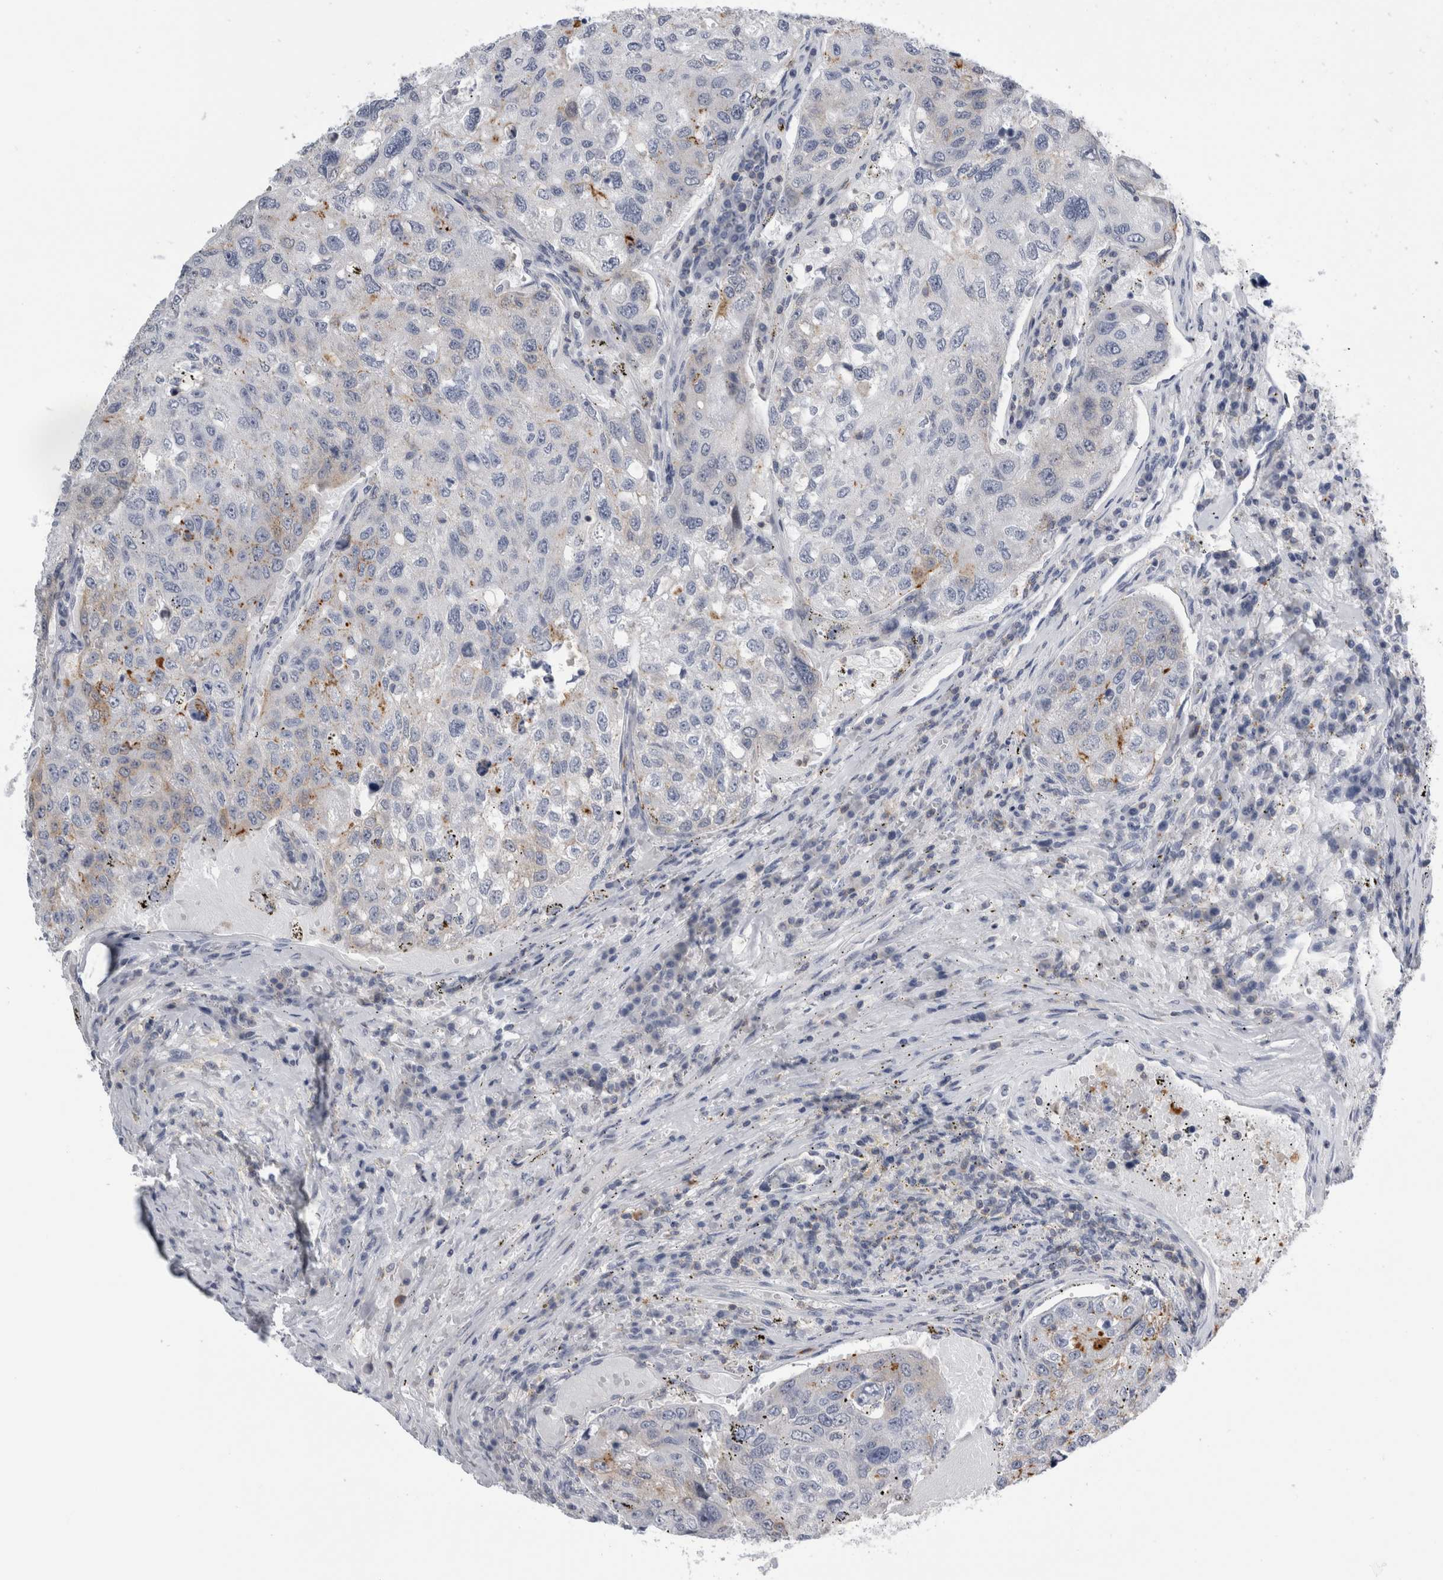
{"staining": {"intensity": "negative", "quantity": "none", "location": "none"}, "tissue": "urothelial cancer", "cell_type": "Tumor cells", "image_type": "cancer", "snomed": [{"axis": "morphology", "description": "Urothelial carcinoma, High grade"}, {"axis": "topography", "description": "Lymph node"}, {"axis": "topography", "description": "Urinary bladder"}], "caption": "A micrograph of human urothelial cancer is negative for staining in tumor cells.", "gene": "ANKFY1", "patient": {"sex": "male", "age": 51}}